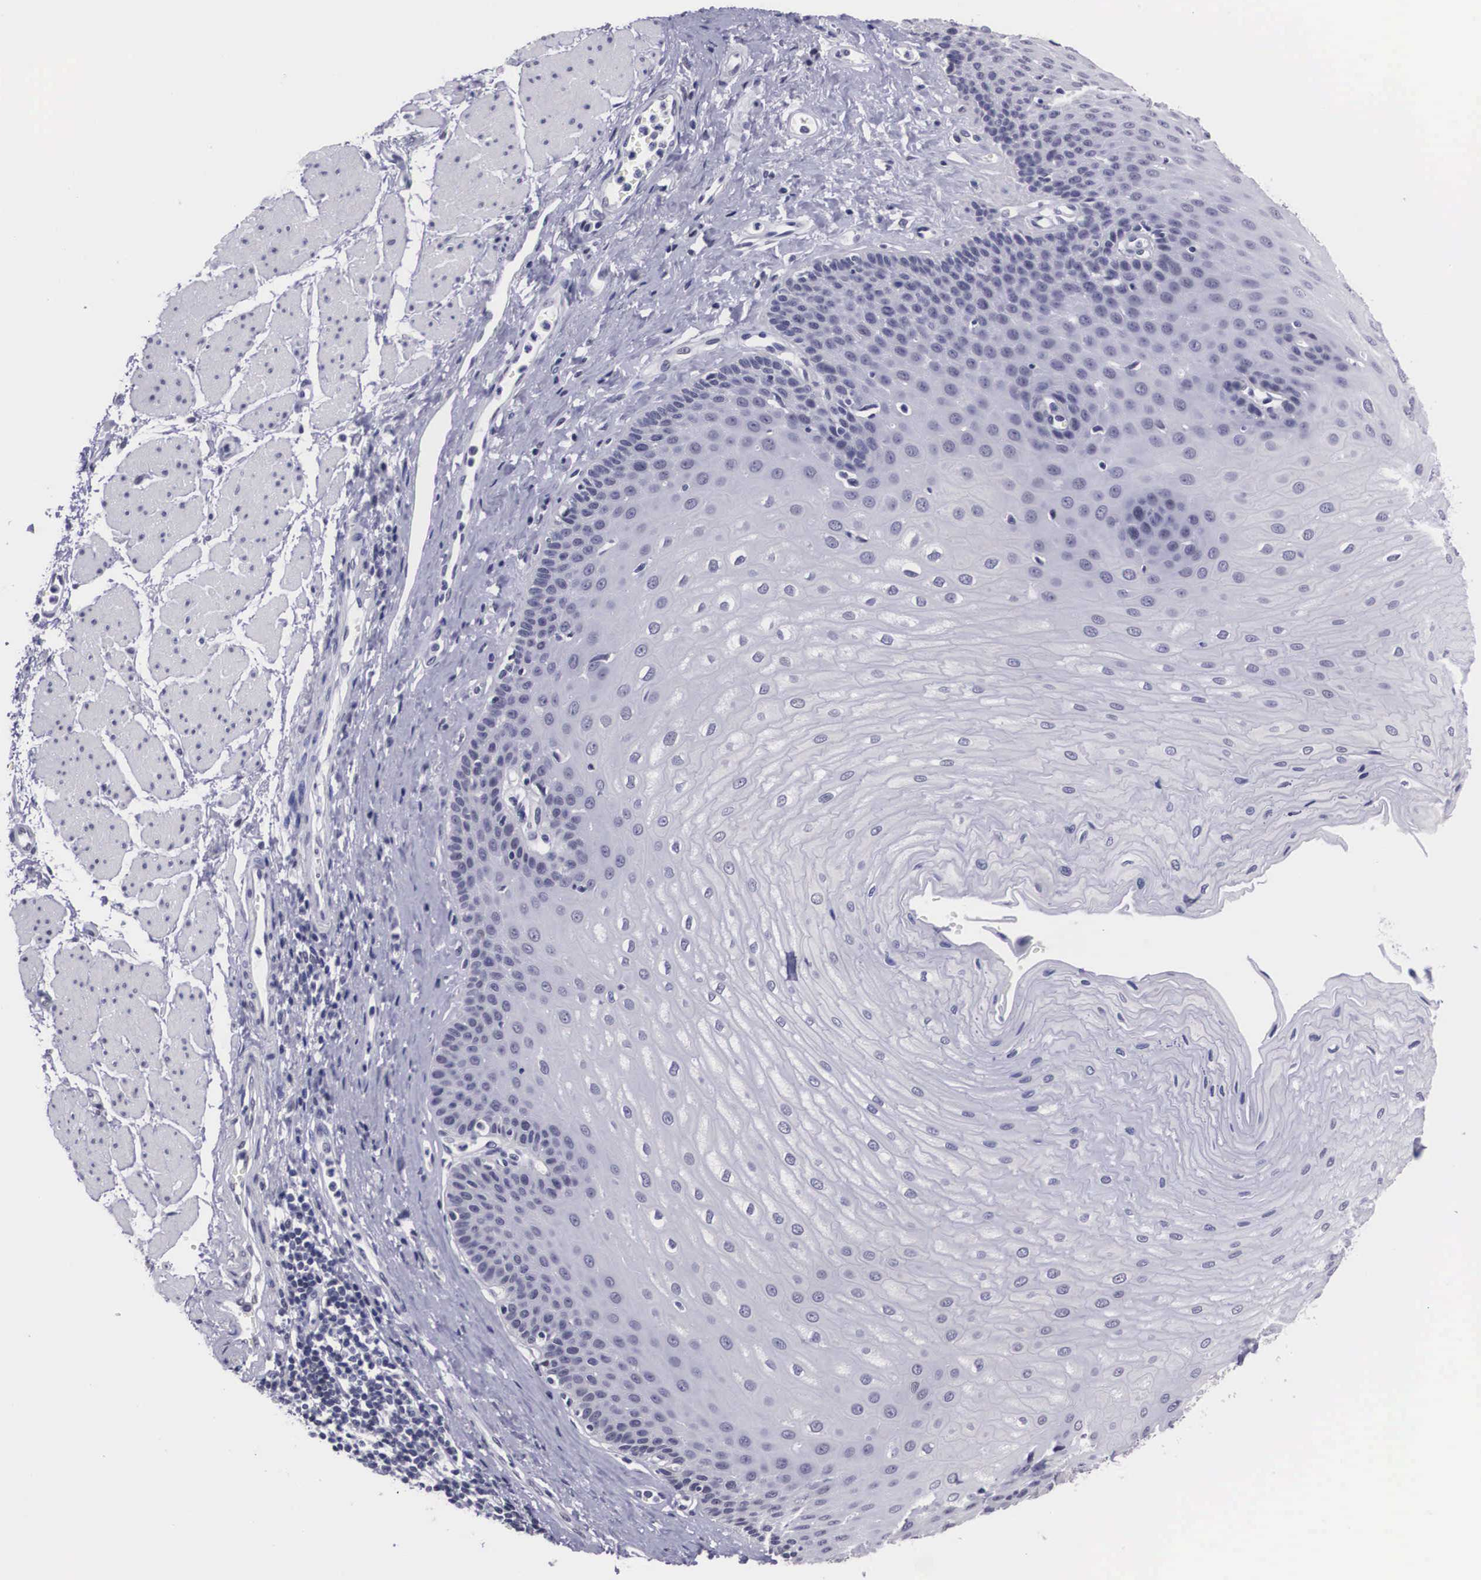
{"staining": {"intensity": "negative", "quantity": "none", "location": "none"}, "tissue": "esophagus", "cell_type": "Squamous epithelial cells", "image_type": "normal", "snomed": [{"axis": "morphology", "description": "Normal tissue, NOS"}, {"axis": "topography", "description": "Esophagus"}], "caption": "The micrograph reveals no staining of squamous epithelial cells in benign esophagus. The staining is performed using DAB brown chromogen with nuclei counter-stained in using hematoxylin.", "gene": "C22orf31", "patient": {"sex": "male", "age": 65}}